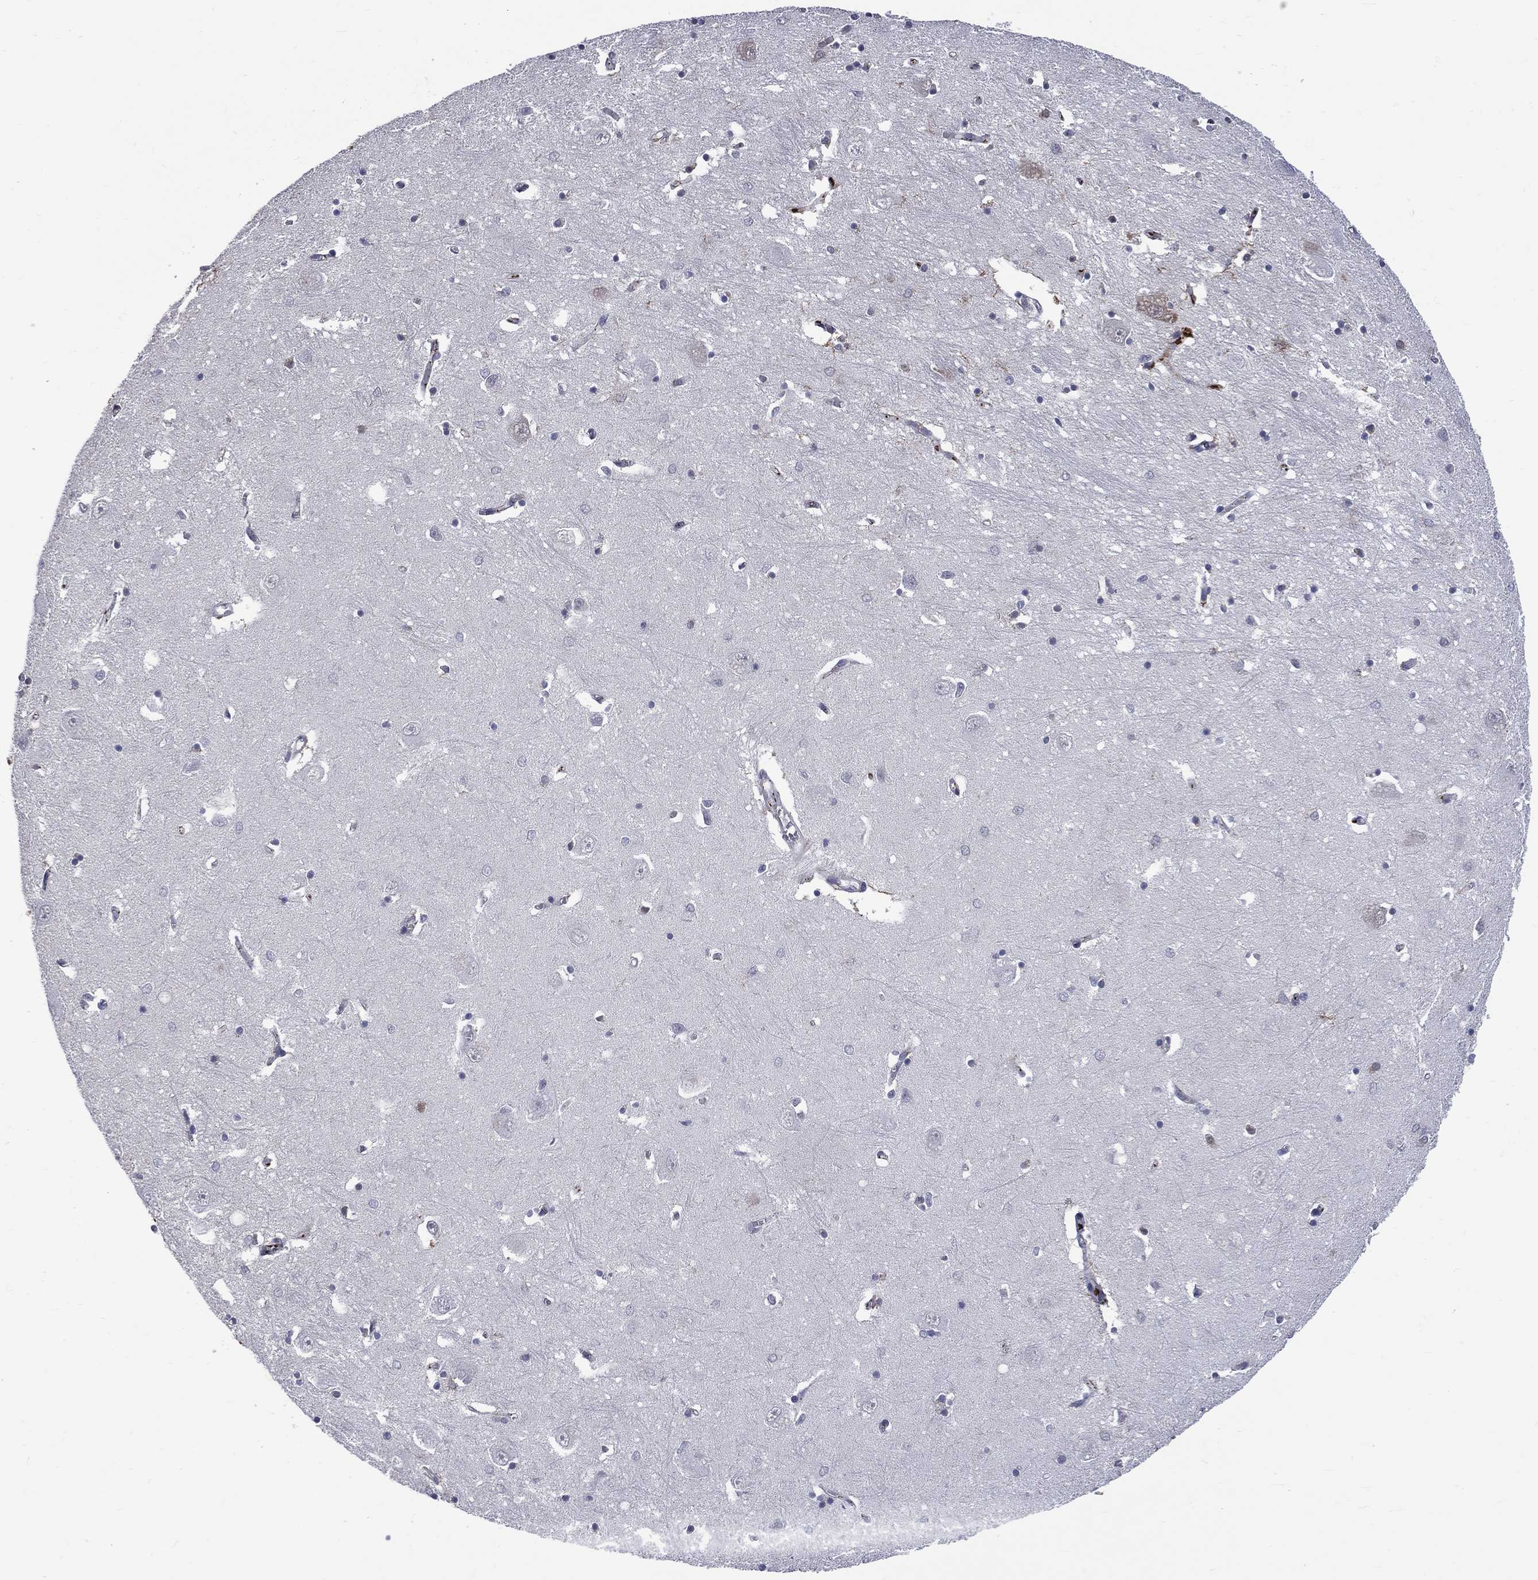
{"staining": {"intensity": "negative", "quantity": "none", "location": "none"}, "tissue": "caudate", "cell_type": "Glial cells", "image_type": "normal", "snomed": [{"axis": "morphology", "description": "Normal tissue, NOS"}, {"axis": "topography", "description": "Lateral ventricle wall"}], "caption": "Immunohistochemical staining of unremarkable caudate displays no significant staining in glial cells. (DAB immunohistochemistry (IHC), high magnification).", "gene": "FGG", "patient": {"sex": "male", "age": 54}}